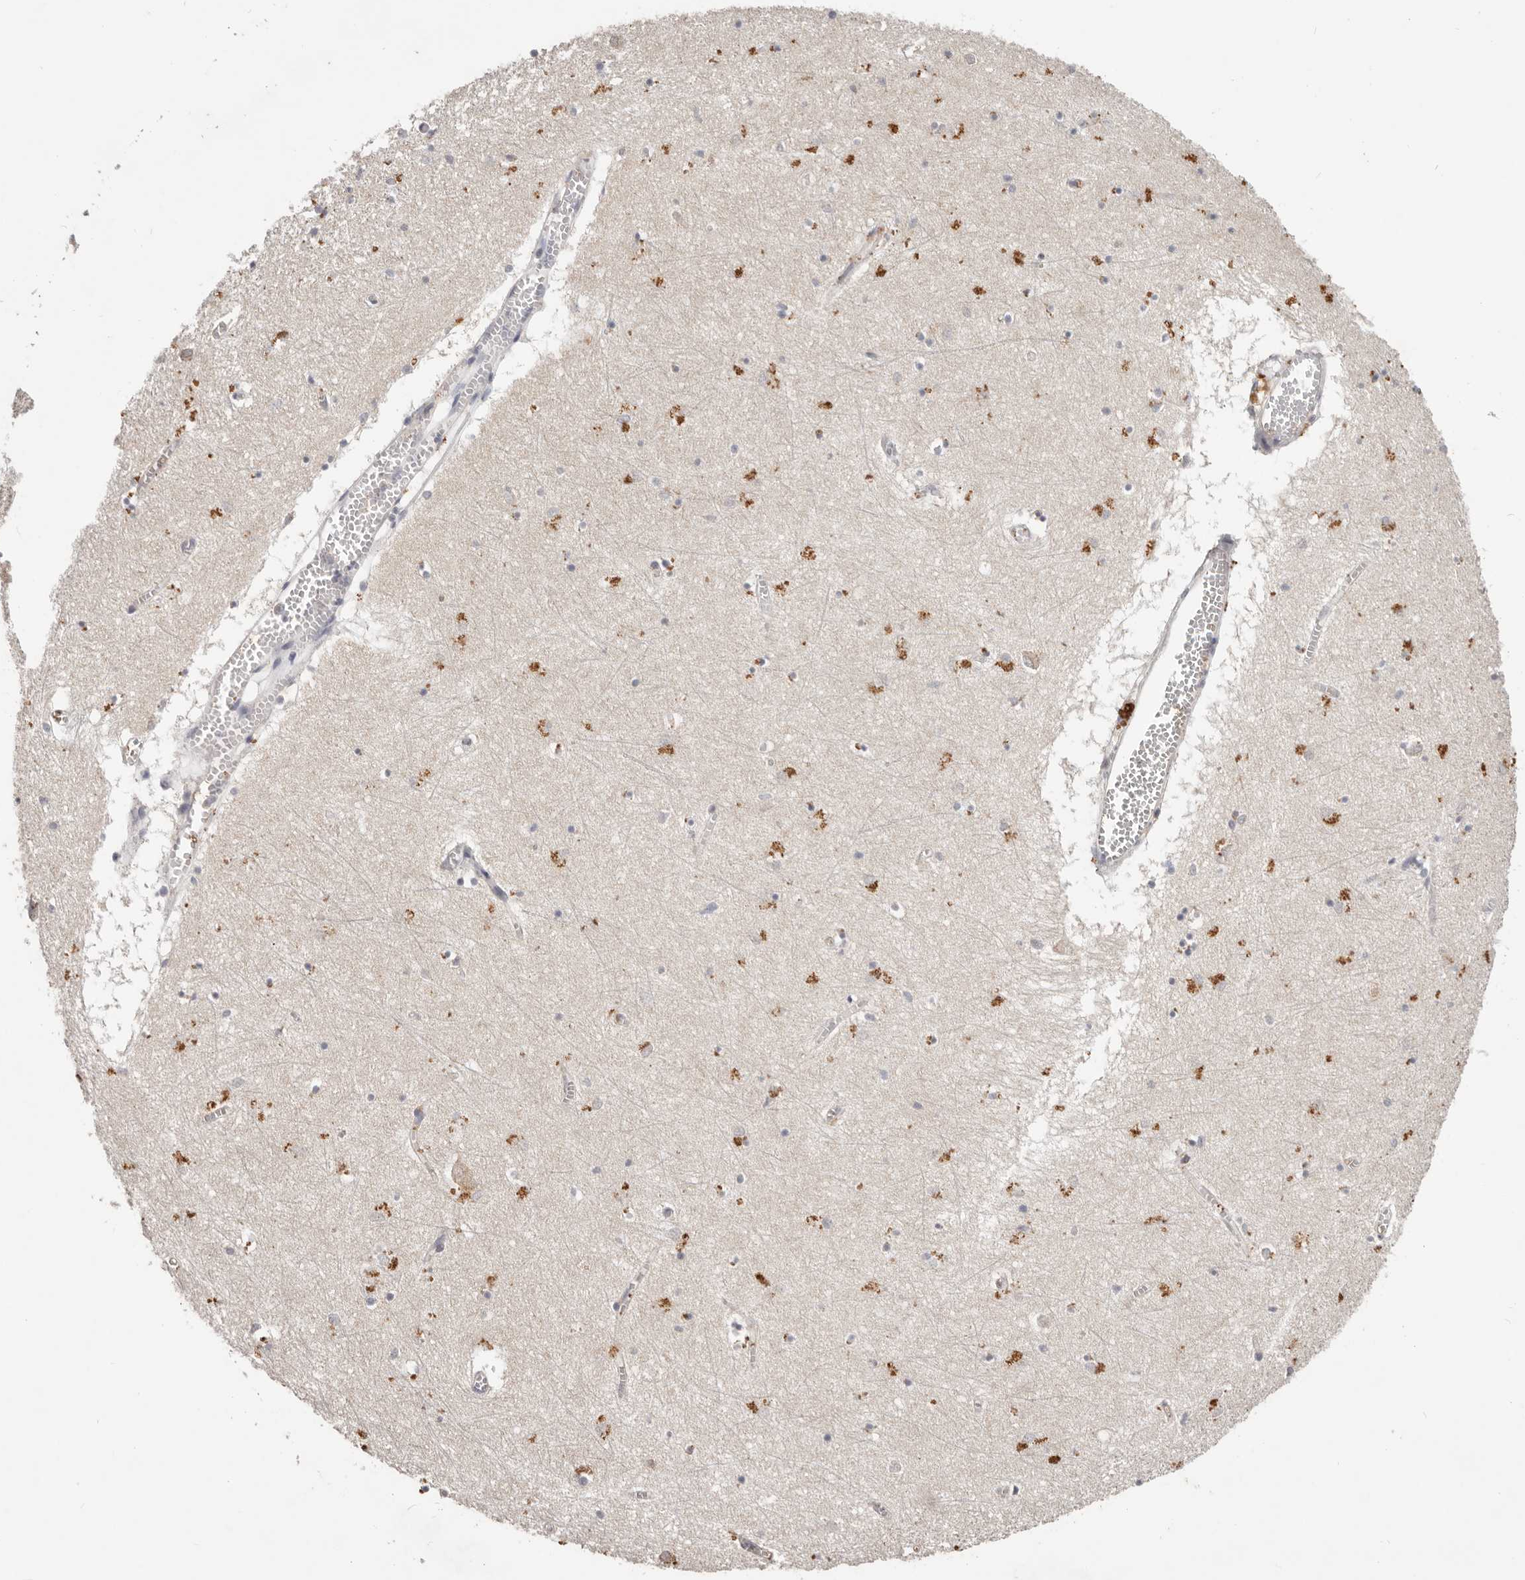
{"staining": {"intensity": "moderate", "quantity": "<25%", "location": "cytoplasmic/membranous"}, "tissue": "hippocampus", "cell_type": "Glial cells", "image_type": "normal", "snomed": [{"axis": "morphology", "description": "Normal tissue, NOS"}, {"axis": "topography", "description": "Hippocampus"}], "caption": "Hippocampus stained for a protein (brown) shows moderate cytoplasmic/membranous positive staining in about <25% of glial cells.", "gene": "WDR77", "patient": {"sex": "male", "age": 70}}